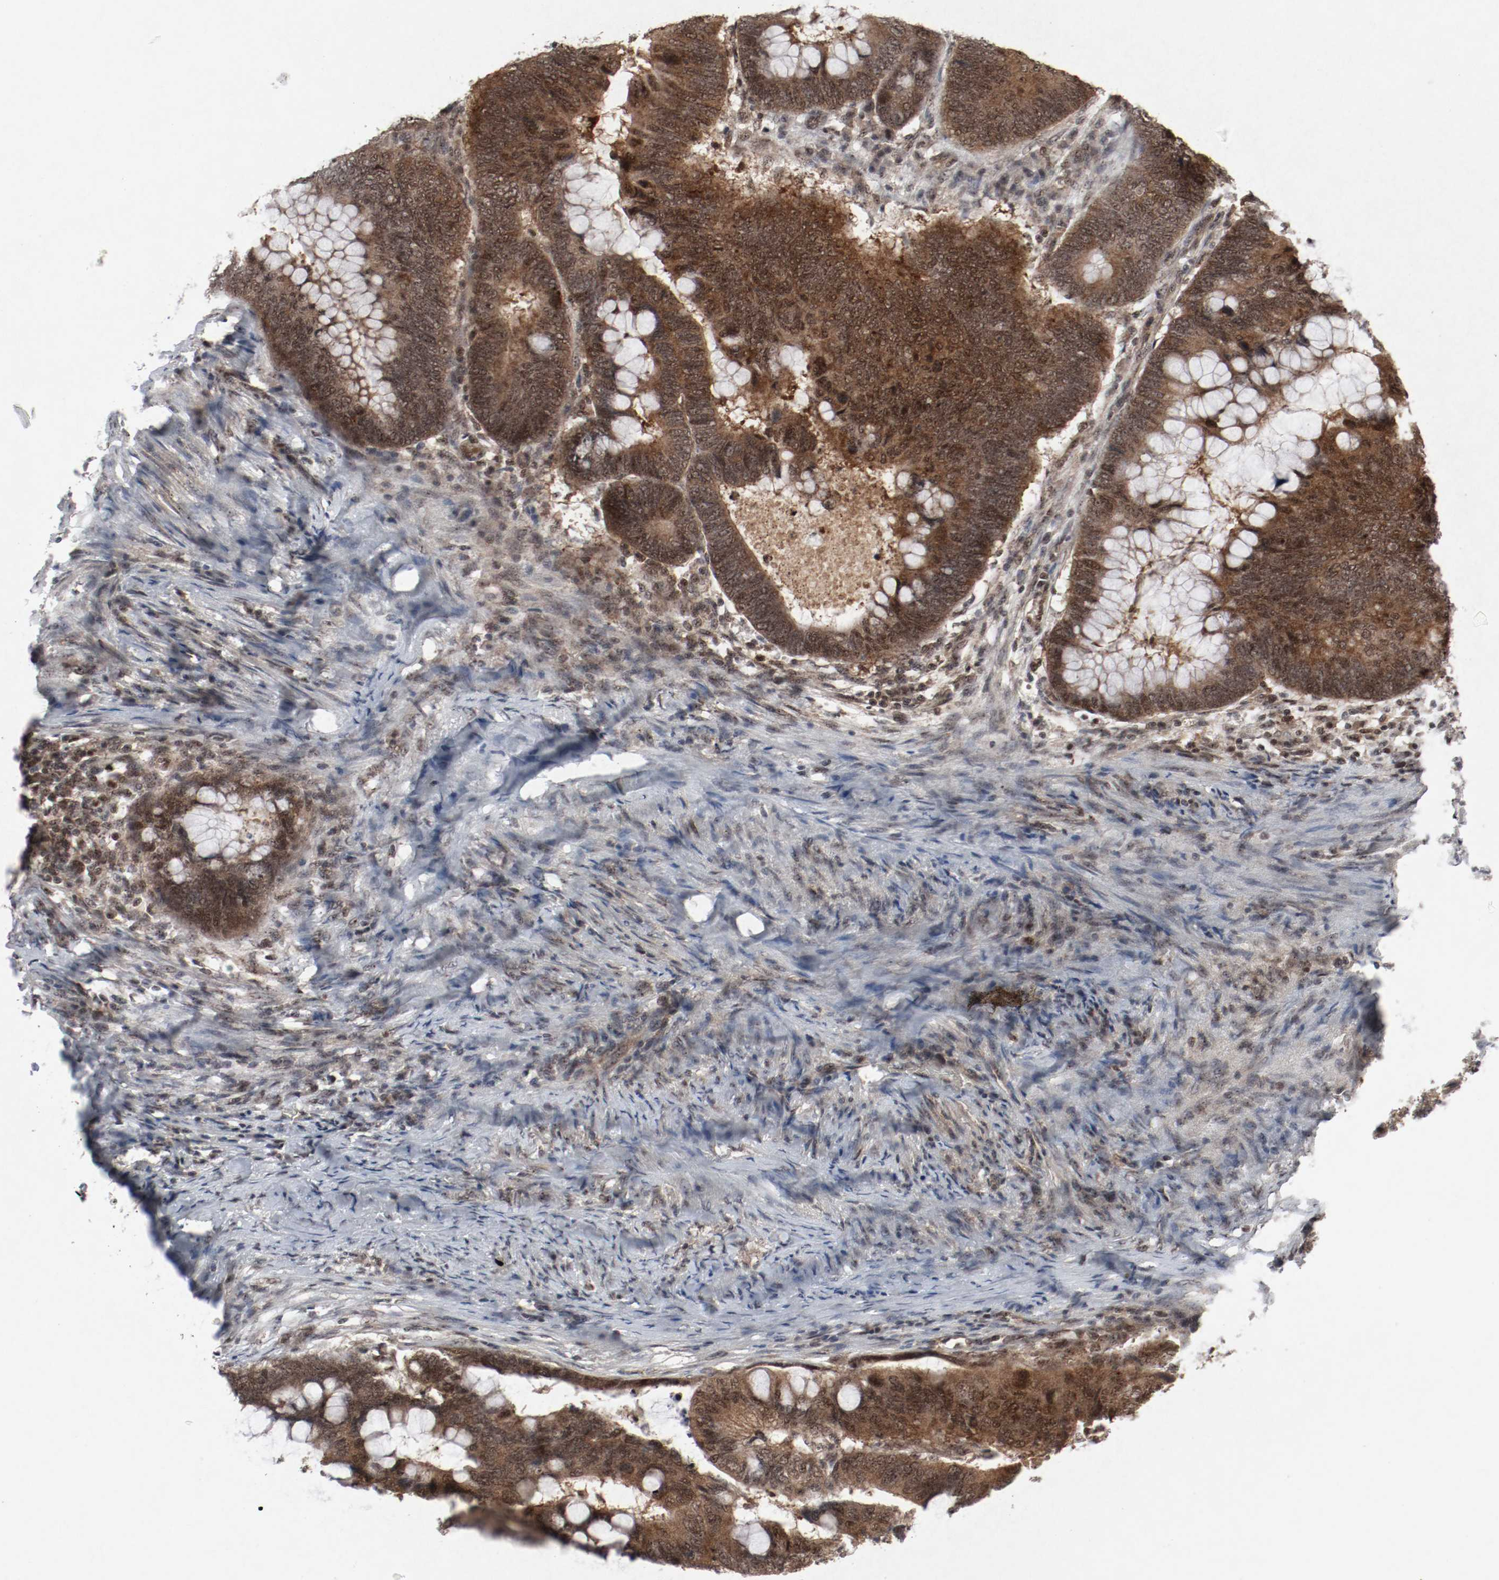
{"staining": {"intensity": "moderate", "quantity": ">75%", "location": "cytoplasmic/membranous,nuclear"}, "tissue": "colorectal cancer", "cell_type": "Tumor cells", "image_type": "cancer", "snomed": [{"axis": "morphology", "description": "Normal tissue, NOS"}, {"axis": "morphology", "description": "Adenocarcinoma, NOS"}, {"axis": "topography", "description": "Rectum"}, {"axis": "topography", "description": "Peripheral nerve tissue"}], "caption": "Immunohistochemistry (IHC) histopathology image of neoplastic tissue: colorectal adenocarcinoma stained using IHC reveals medium levels of moderate protein expression localized specifically in the cytoplasmic/membranous and nuclear of tumor cells, appearing as a cytoplasmic/membranous and nuclear brown color.", "gene": "CSNK2B", "patient": {"sex": "male", "age": 92}}